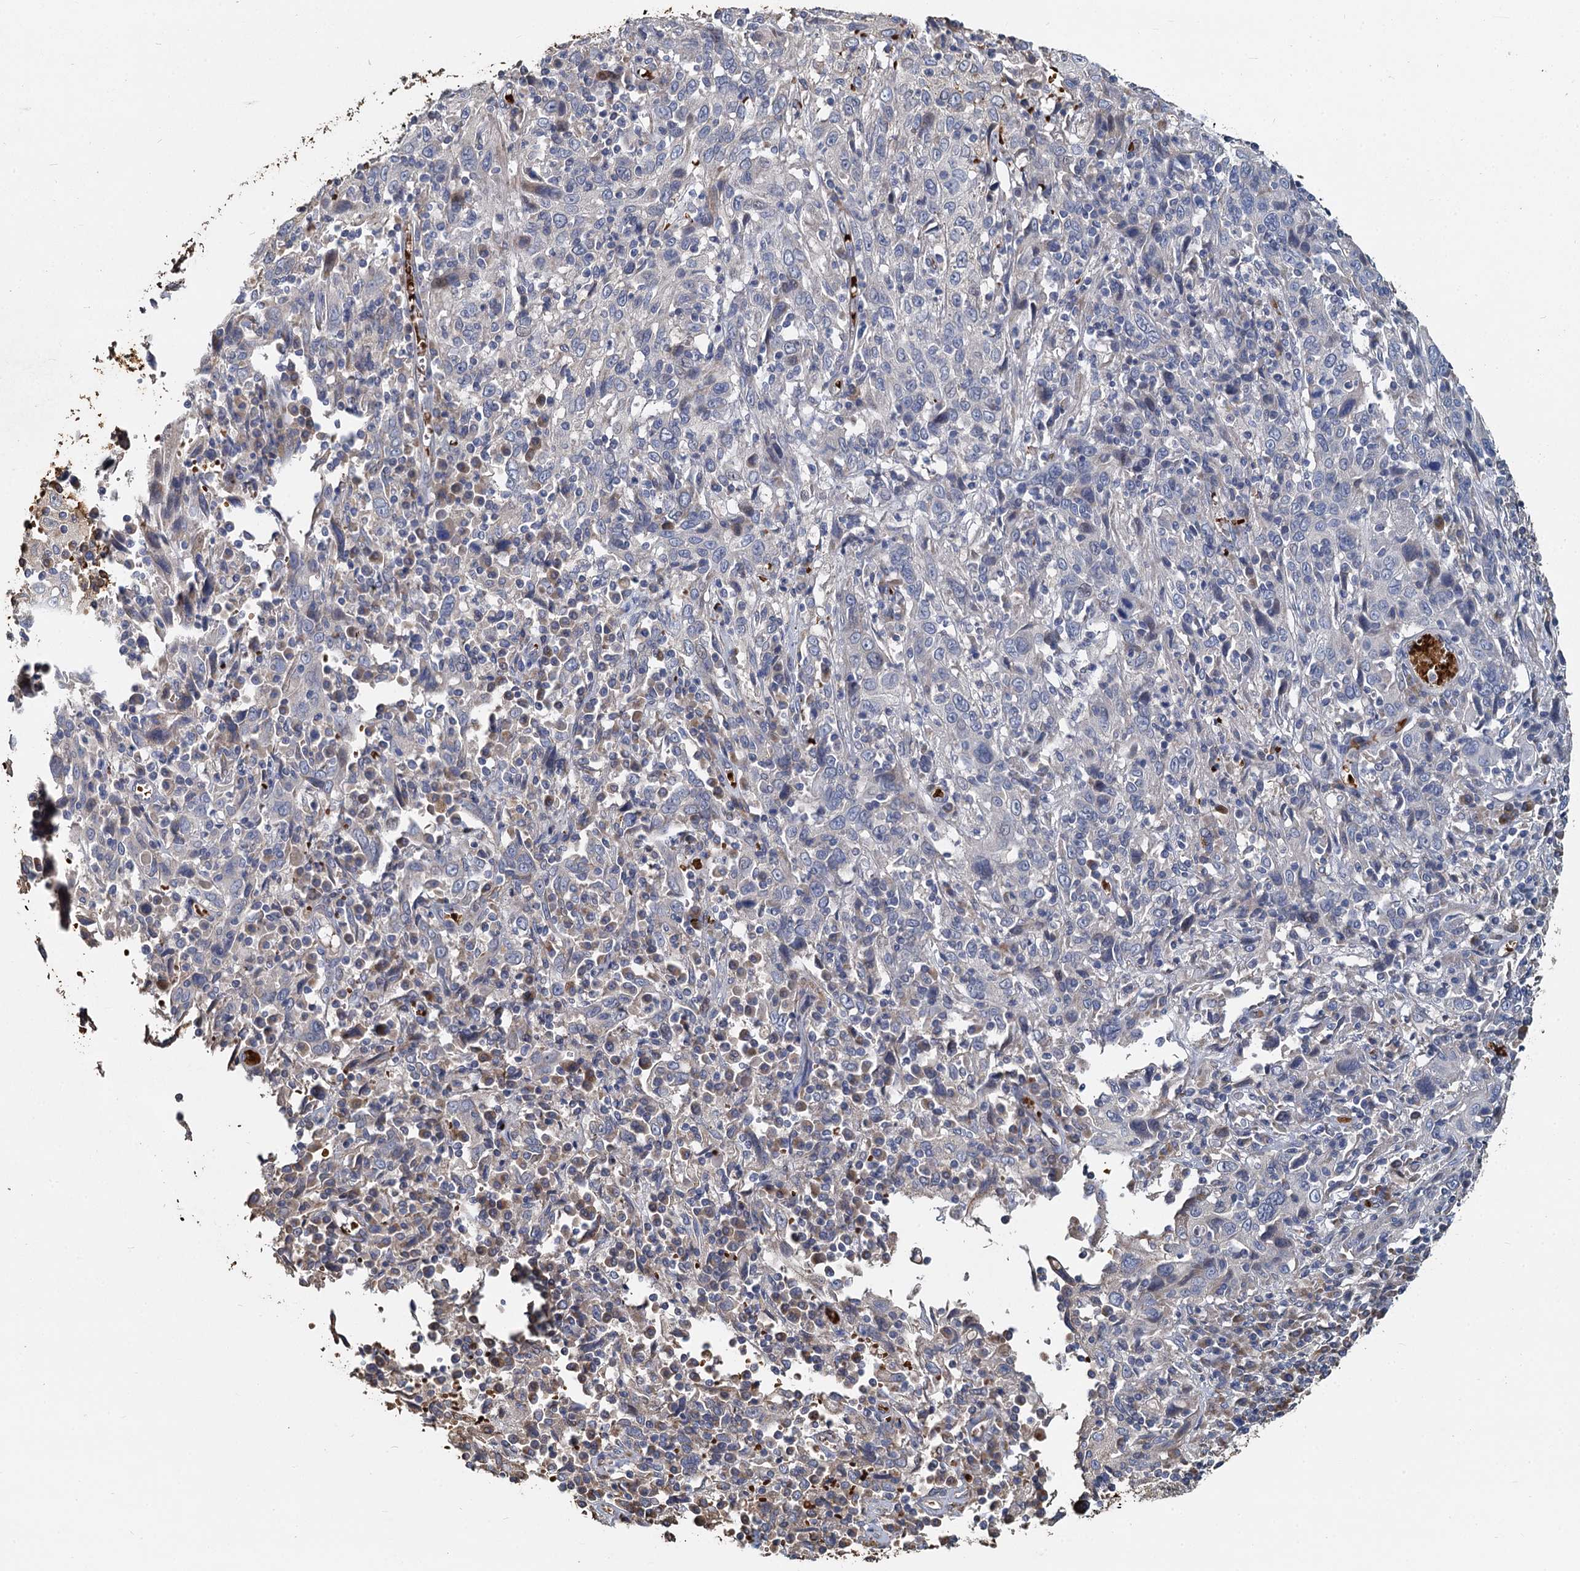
{"staining": {"intensity": "negative", "quantity": "none", "location": "none"}, "tissue": "cervical cancer", "cell_type": "Tumor cells", "image_type": "cancer", "snomed": [{"axis": "morphology", "description": "Squamous cell carcinoma, NOS"}, {"axis": "topography", "description": "Cervix"}], "caption": "Immunohistochemical staining of human cervical squamous cell carcinoma reveals no significant staining in tumor cells. (Stains: DAB immunohistochemistry with hematoxylin counter stain, Microscopy: brightfield microscopy at high magnification).", "gene": "TCTN2", "patient": {"sex": "female", "age": 46}}